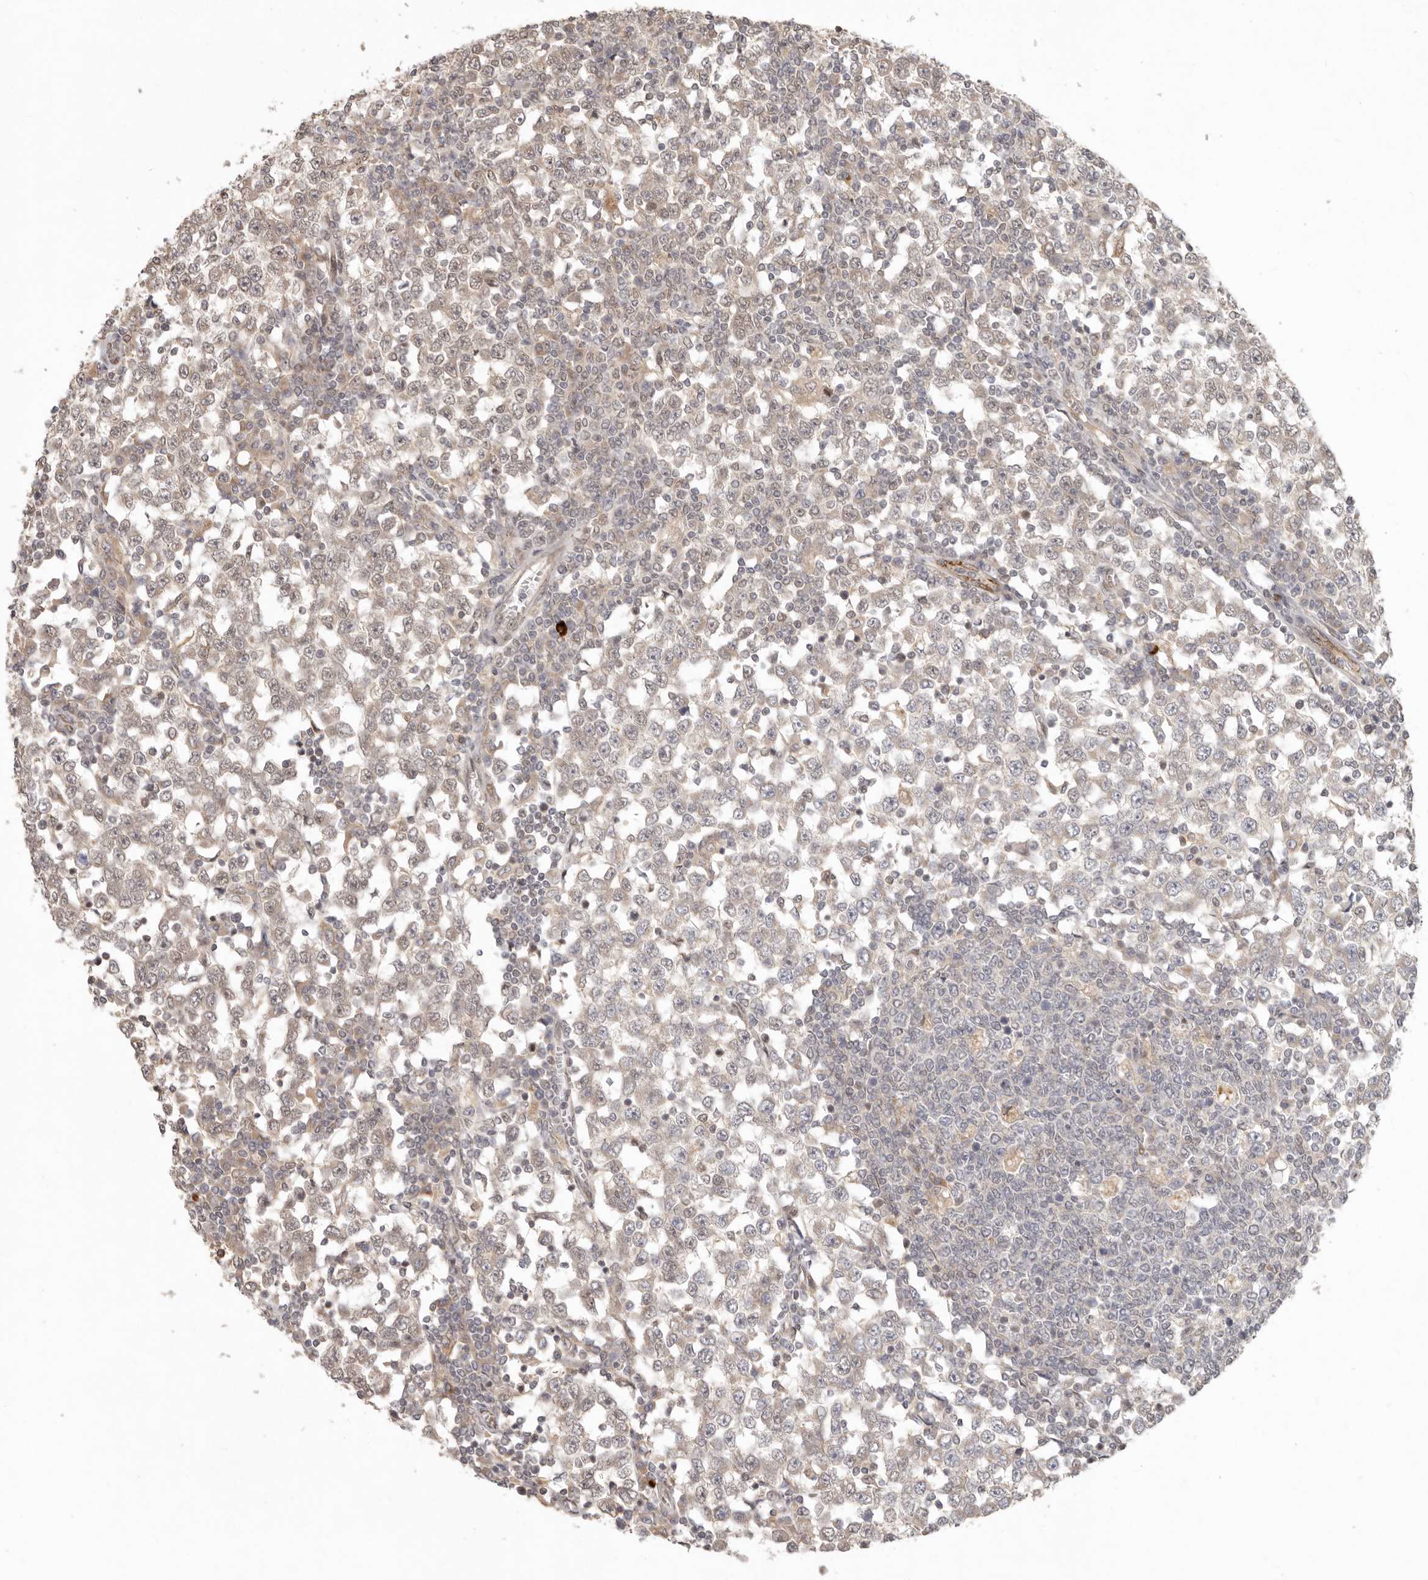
{"staining": {"intensity": "weak", "quantity": "25%-75%", "location": "cytoplasmic/membranous"}, "tissue": "testis cancer", "cell_type": "Tumor cells", "image_type": "cancer", "snomed": [{"axis": "morphology", "description": "Seminoma, NOS"}, {"axis": "topography", "description": "Testis"}], "caption": "Brown immunohistochemical staining in human testis cancer (seminoma) exhibits weak cytoplasmic/membranous expression in about 25%-75% of tumor cells.", "gene": "LRRC75A", "patient": {"sex": "male", "age": 65}}